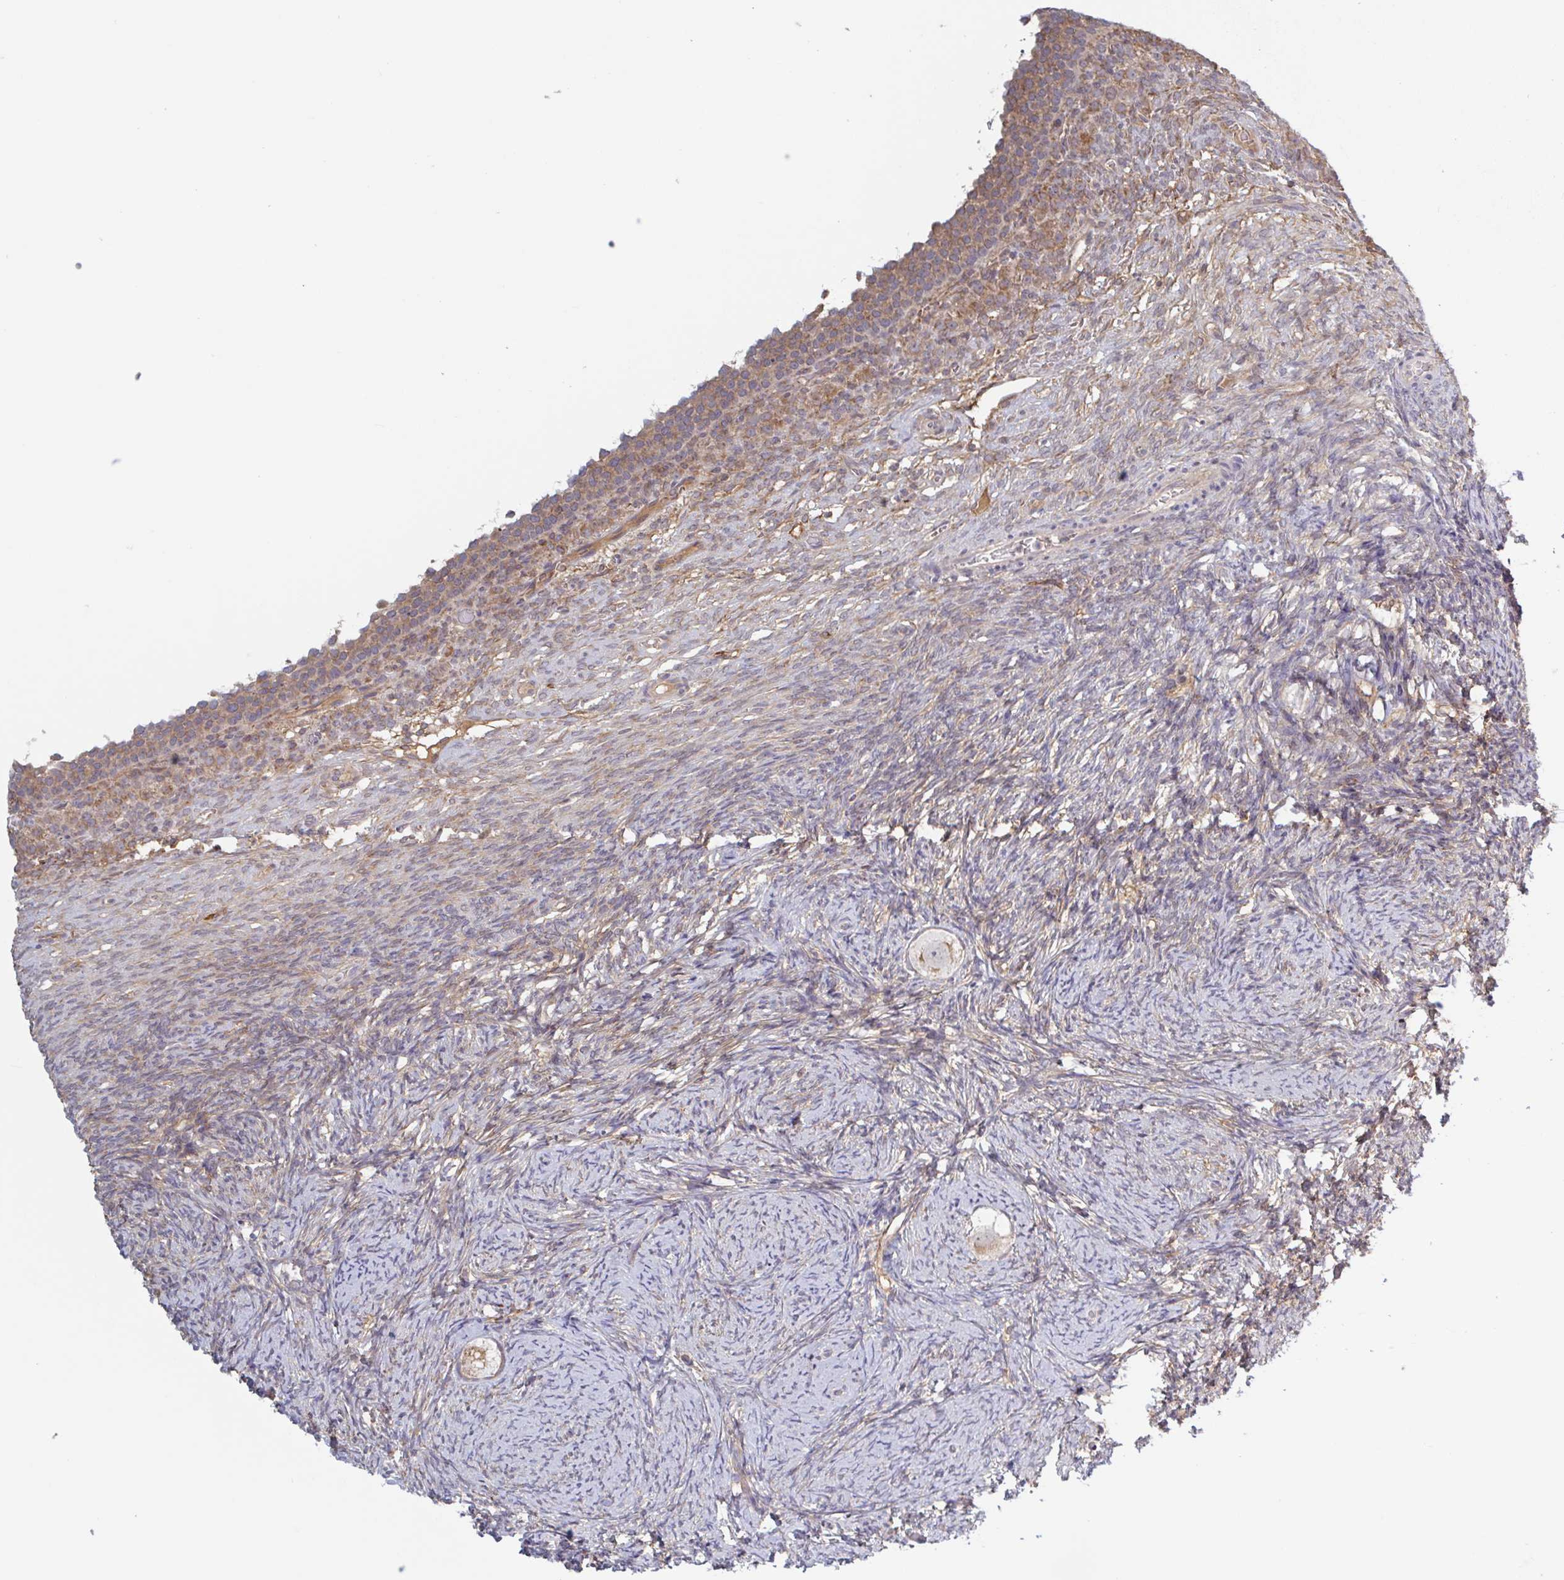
{"staining": {"intensity": "weak", "quantity": ">75%", "location": "cytoplasmic/membranous"}, "tissue": "ovary", "cell_type": "Follicle cells", "image_type": "normal", "snomed": [{"axis": "morphology", "description": "Normal tissue, NOS"}, {"axis": "topography", "description": "Ovary"}], "caption": "Normal ovary was stained to show a protein in brown. There is low levels of weak cytoplasmic/membranous positivity in about >75% of follicle cells. Immunohistochemistry stains the protein in brown and the nuclei are stained blue.", "gene": "SURF1", "patient": {"sex": "female", "age": 34}}